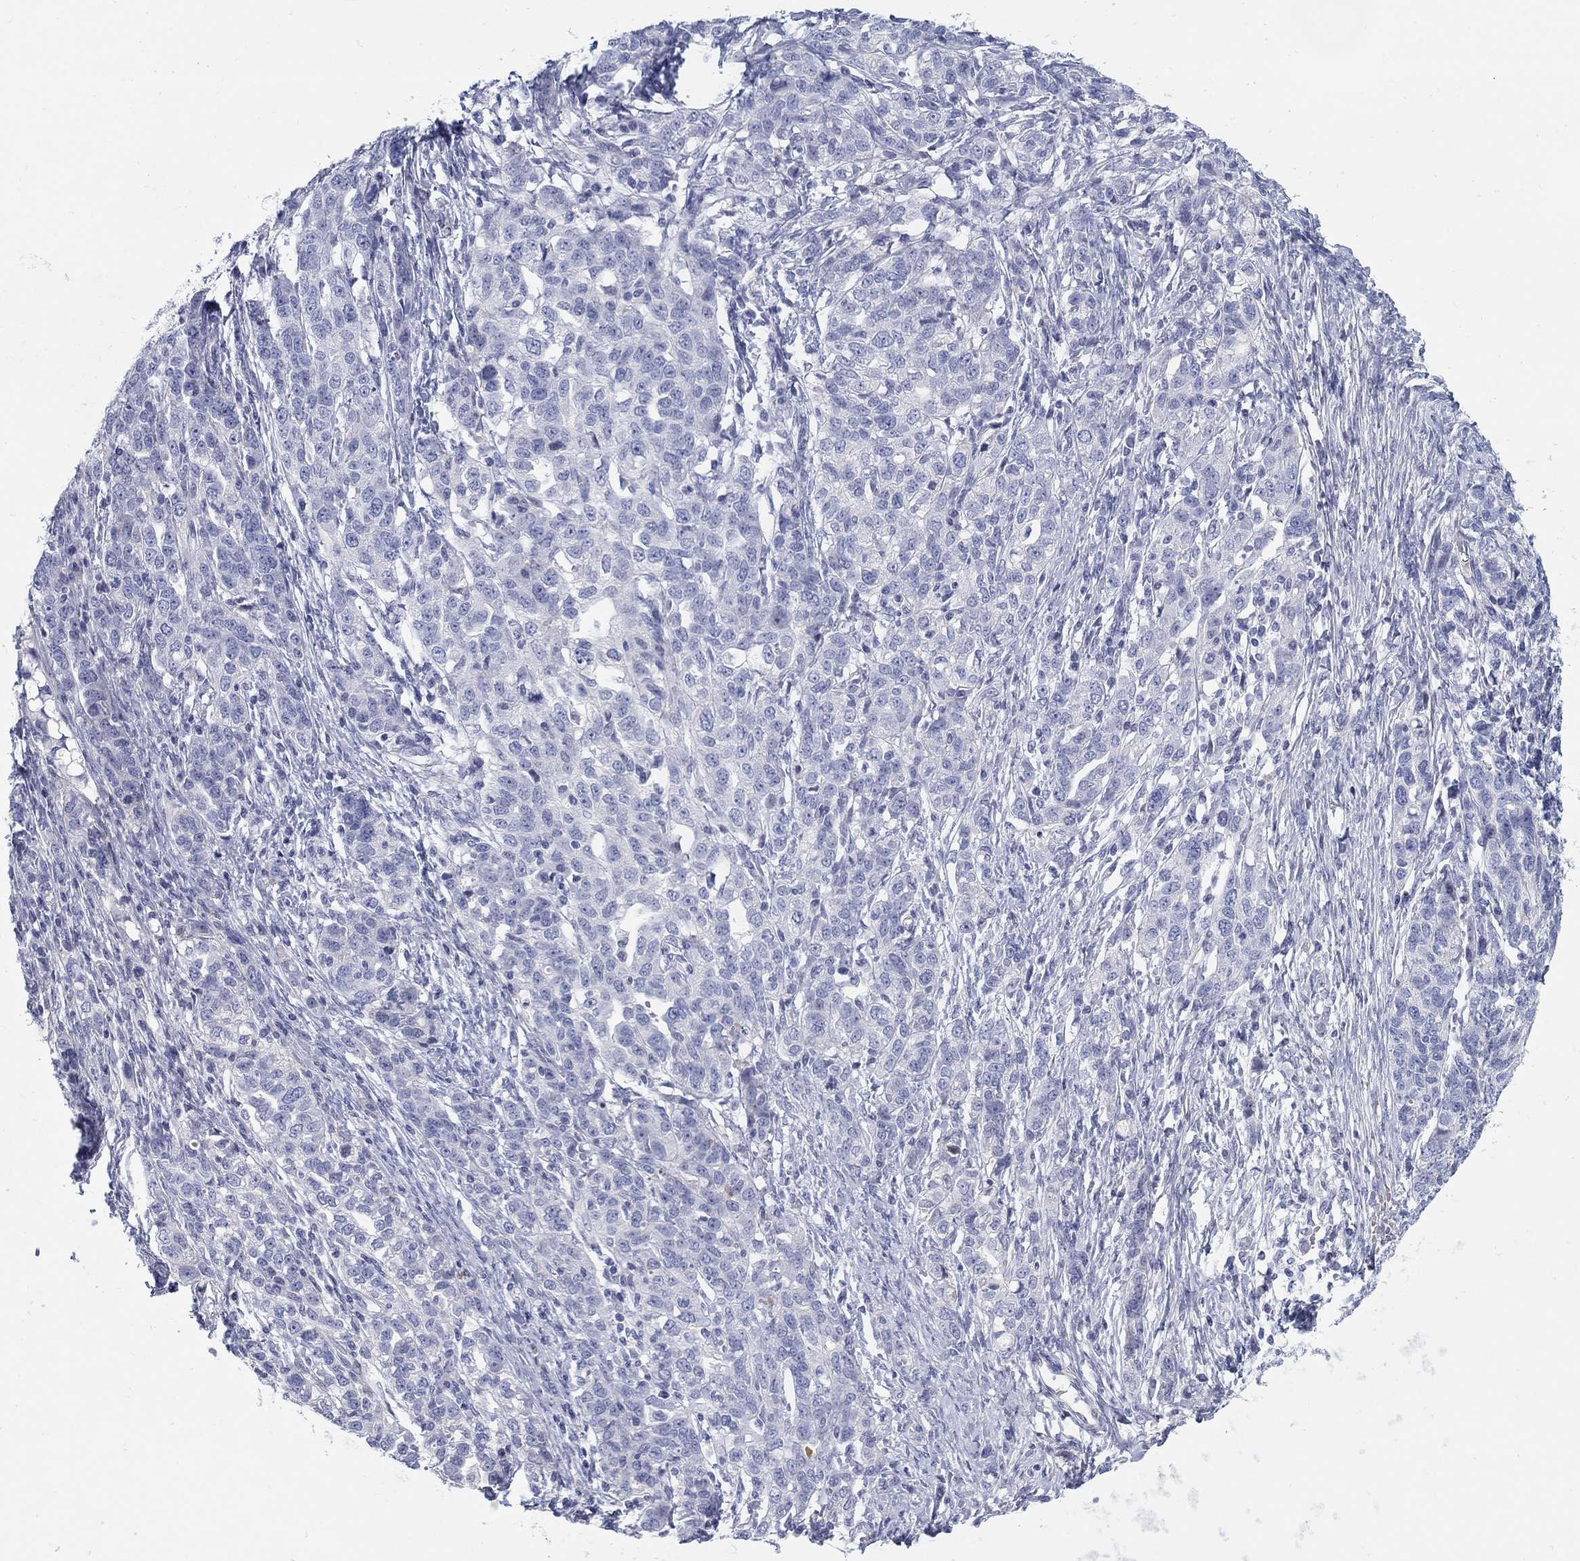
{"staining": {"intensity": "negative", "quantity": "none", "location": "none"}, "tissue": "ovarian cancer", "cell_type": "Tumor cells", "image_type": "cancer", "snomed": [{"axis": "morphology", "description": "Cystadenocarcinoma, serous, NOS"}, {"axis": "topography", "description": "Ovary"}], "caption": "Human serous cystadenocarcinoma (ovarian) stained for a protein using immunohistochemistry (IHC) displays no staining in tumor cells.", "gene": "HEATR4", "patient": {"sex": "female", "age": 71}}